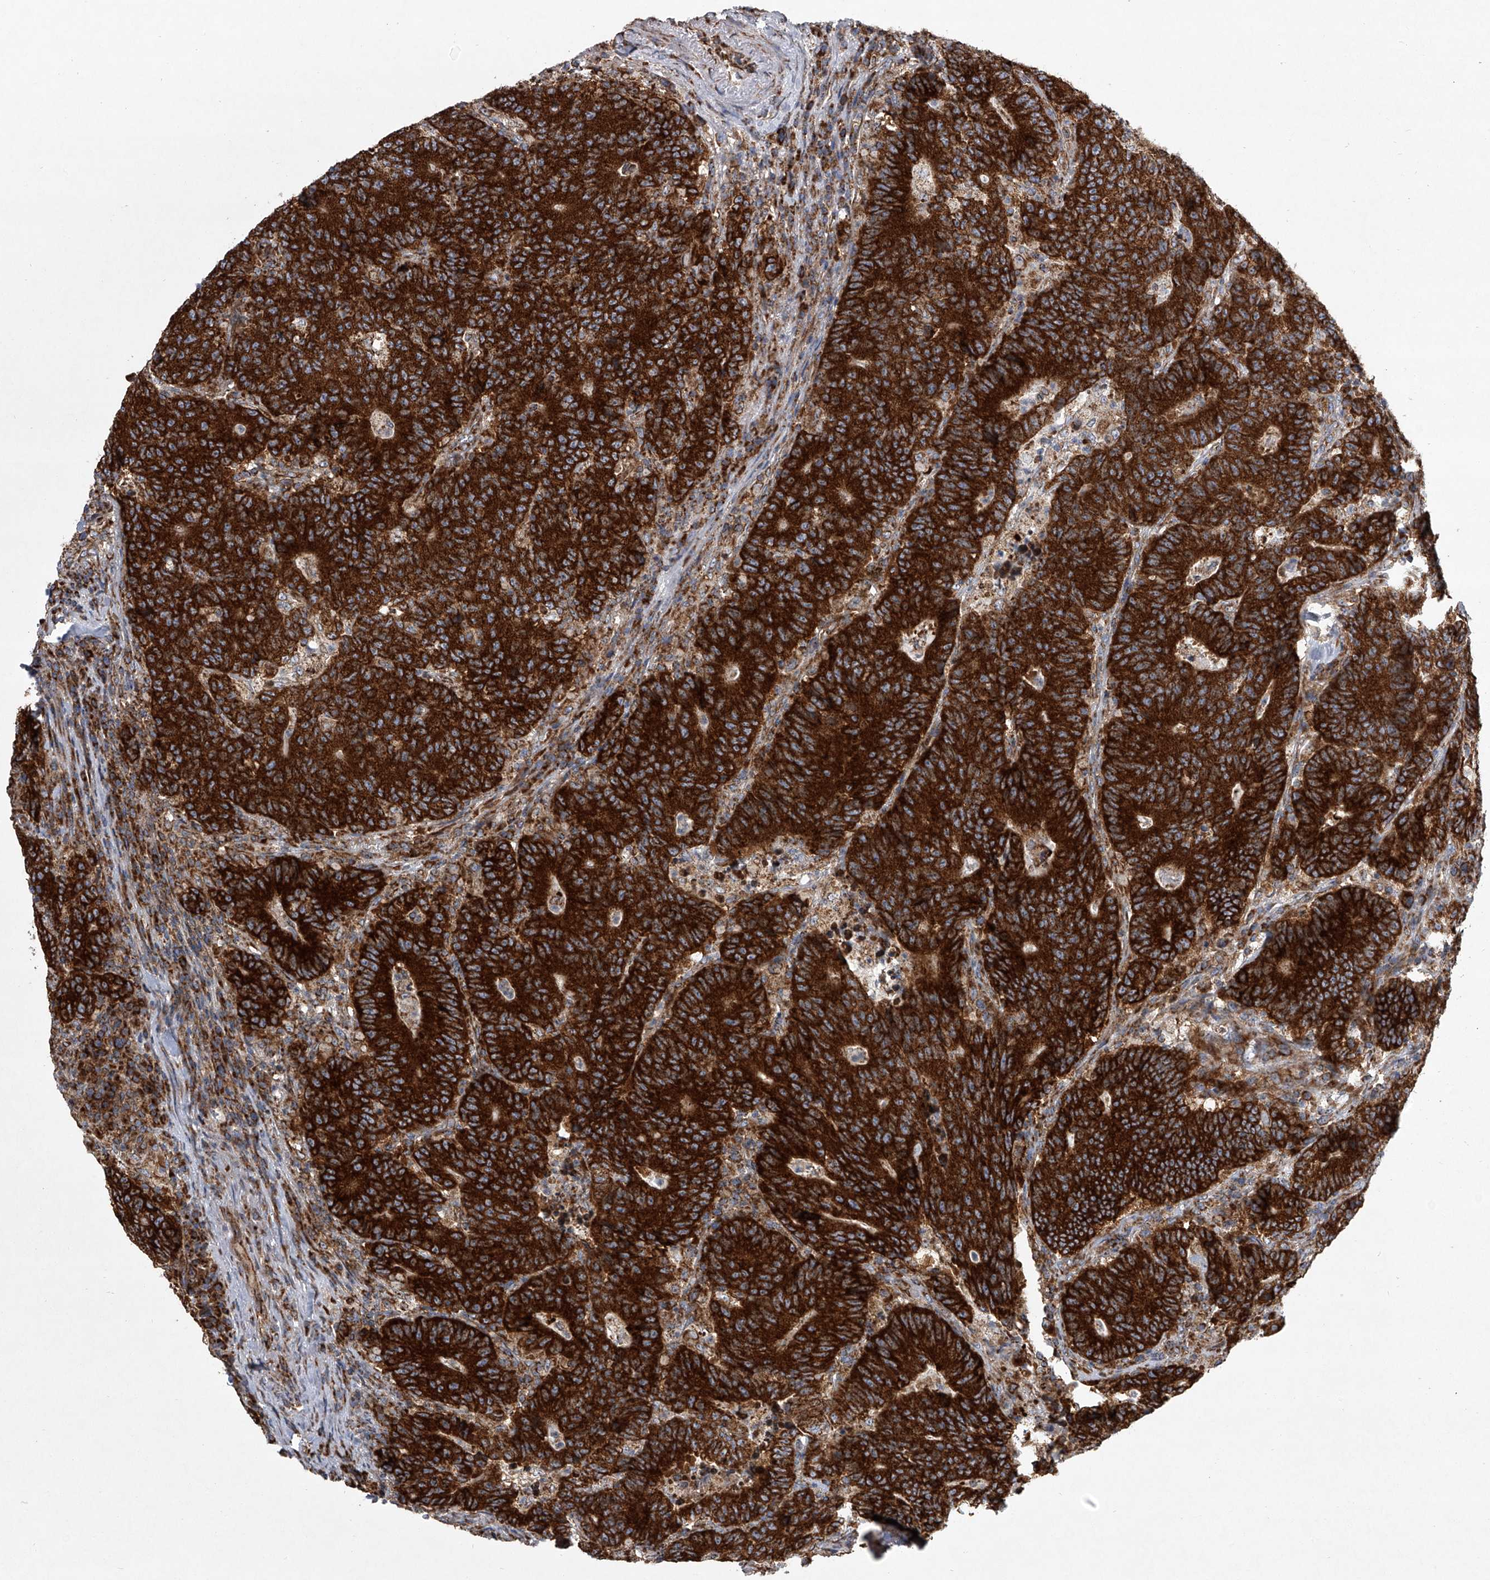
{"staining": {"intensity": "strong", "quantity": ">75%", "location": "cytoplasmic/membranous"}, "tissue": "colorectal cancer", "cell_type": "Tumor cells", "image_type": "cancer", "snomed": [{"axis": "morphology", "description": "Normal tissue, NOS"}, {"axis": "morphology", "description": "Adenocarcinoma, NOS"}, {"axis": "topography", "description": "Colon"}], "caption": "Colorectal cancer (adenocarcinoma) stained for a protein shows strong cytoplasmic/membranous positivity in tumor cells.", "gene": "ZC3H15", "patient": {"sex": "female", "age": 75}}